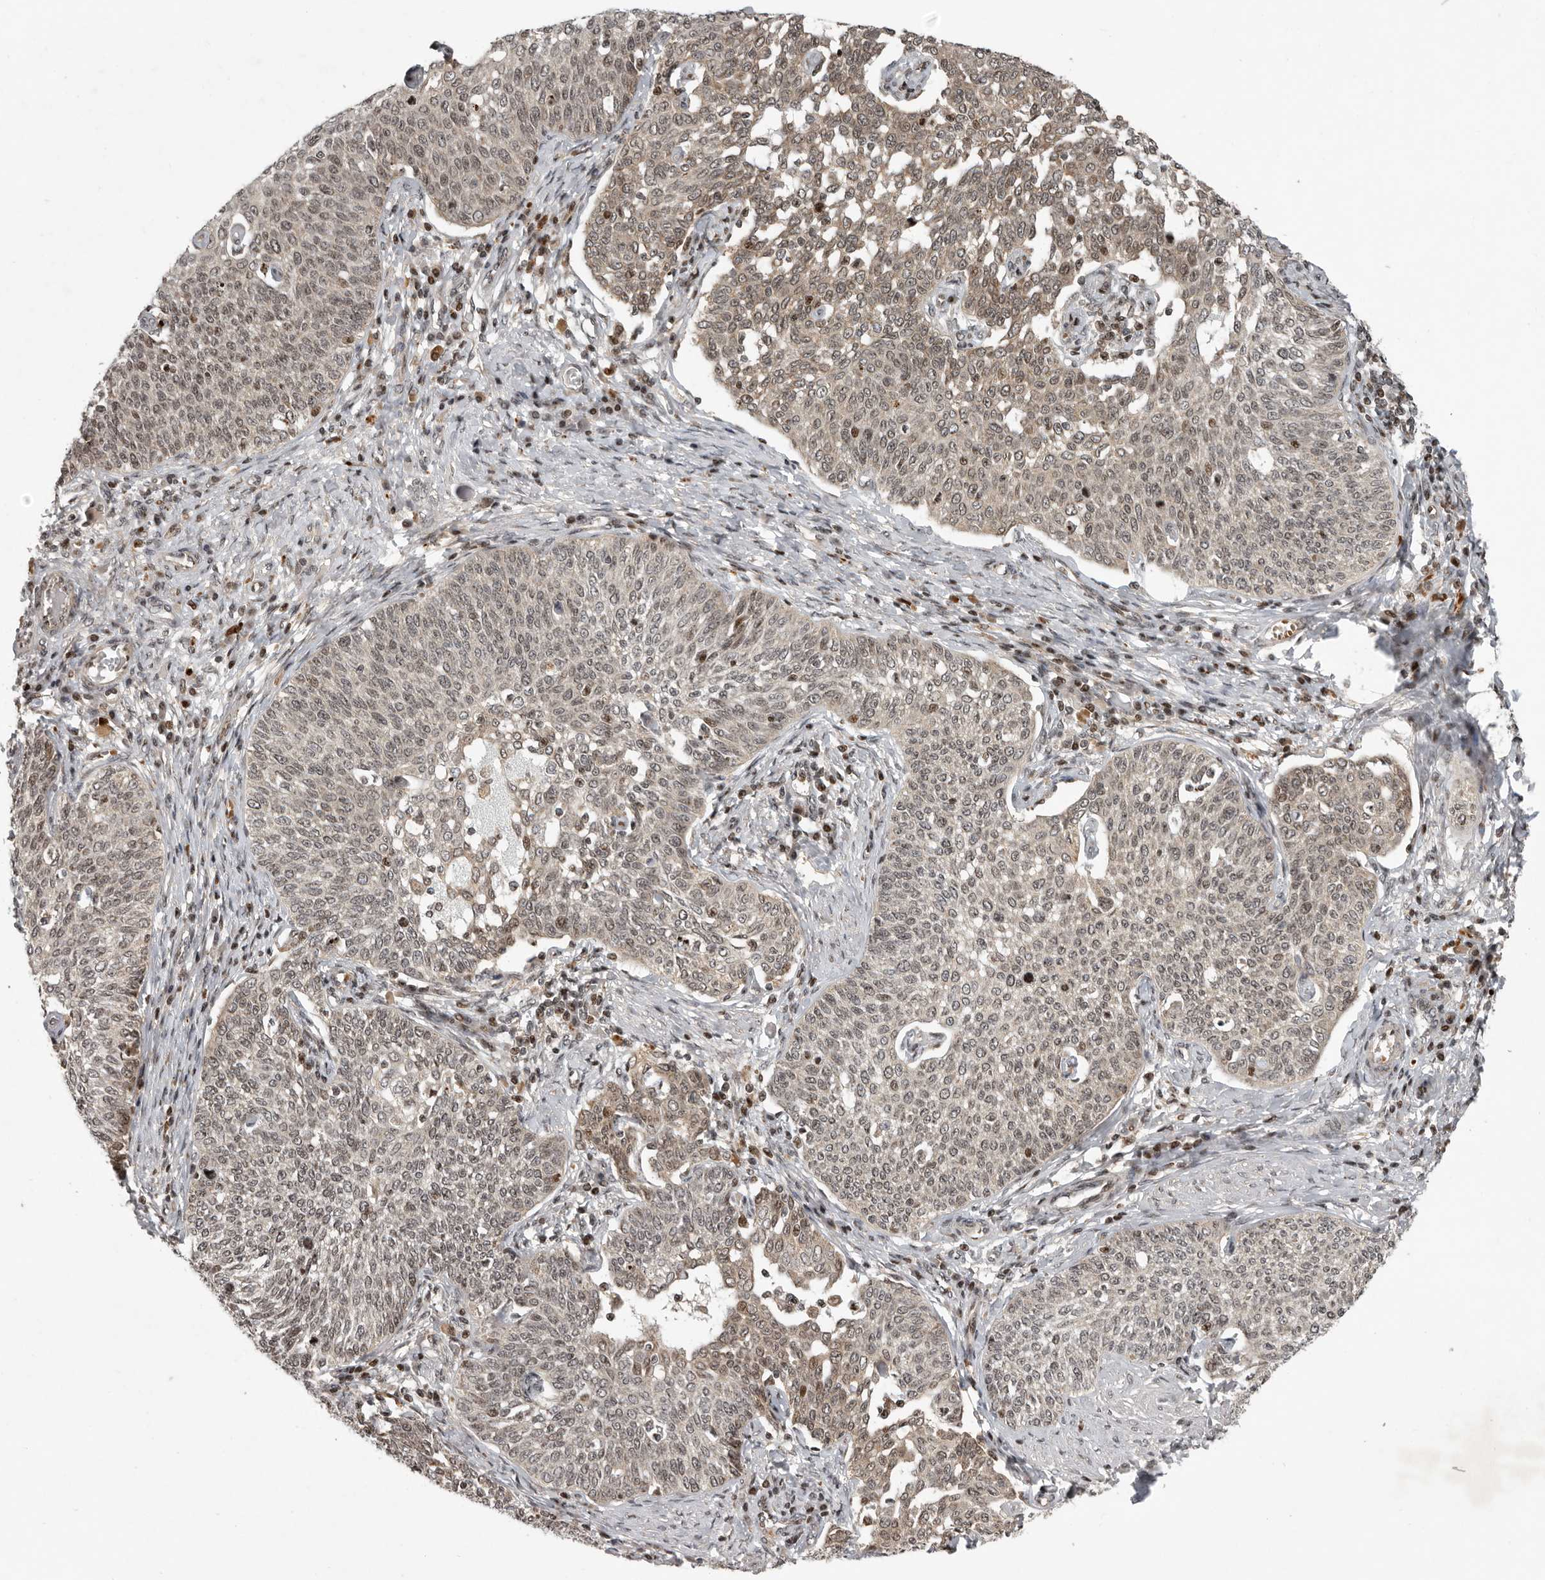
{"staining": {"intensity": "moderate", "quantity": "25%-75%", "location": "nuclear"}, "tissue": "cervical cancer", "cell_type": "Tumor cells", "image_type": "cancer", "snomed": [{"axis": "morphology", "description": "Squamous cell carcinoma, NOS"}, {"axis": "topography", "description": "Cervix"}], "caption": "Immunohistochemistry of human cervical cancer reveals medium levels of moderate nuclear positivity in approximately 25%-75% of tumor cells.", "gene": "RABIF", "patient": {"sex": "female", "age": 34}}